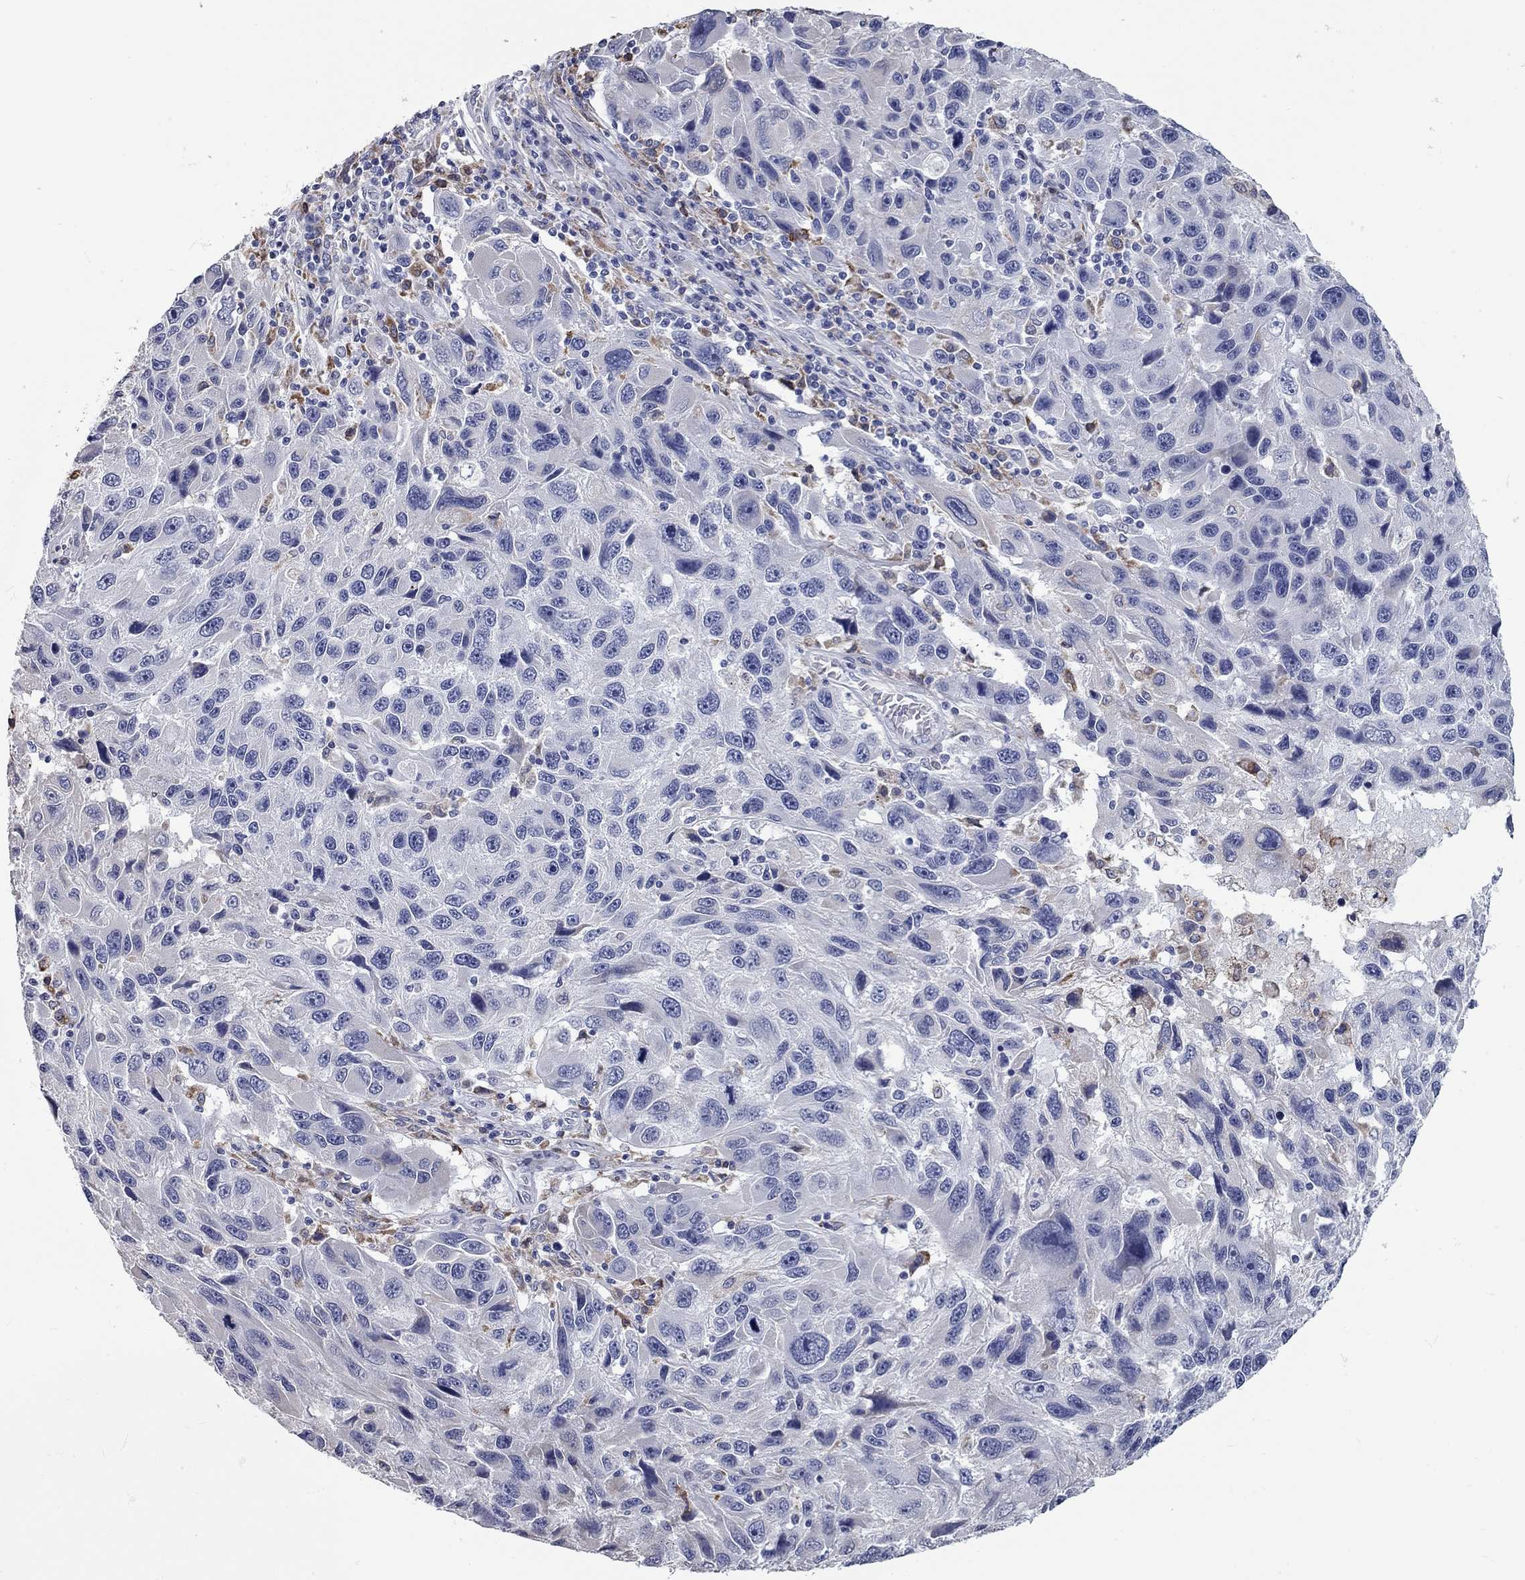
{"staining": {"intensity": "negative", "quantity": "none", "location": "none"}, "tissue": "melanoma", "cell_type": "Tumor cells", "image_type": "cancer", "snomed": [{"axis": "morphology", "description": "Malignant melanoma, NOS"}, {"axis": "topography", "description": "Skin"}], "caption": "An immunohistochemistry (IHC) histopathology image of malignant melanoma is shown. There is no staining in tumor cells of malignant melanoma. (Brightfield microscopy of DAB (3,3'-diaminobenzidine) IHC at high magnification).", "gene": "XAGE2", "patient": {"sex": "male", "age": 53}}